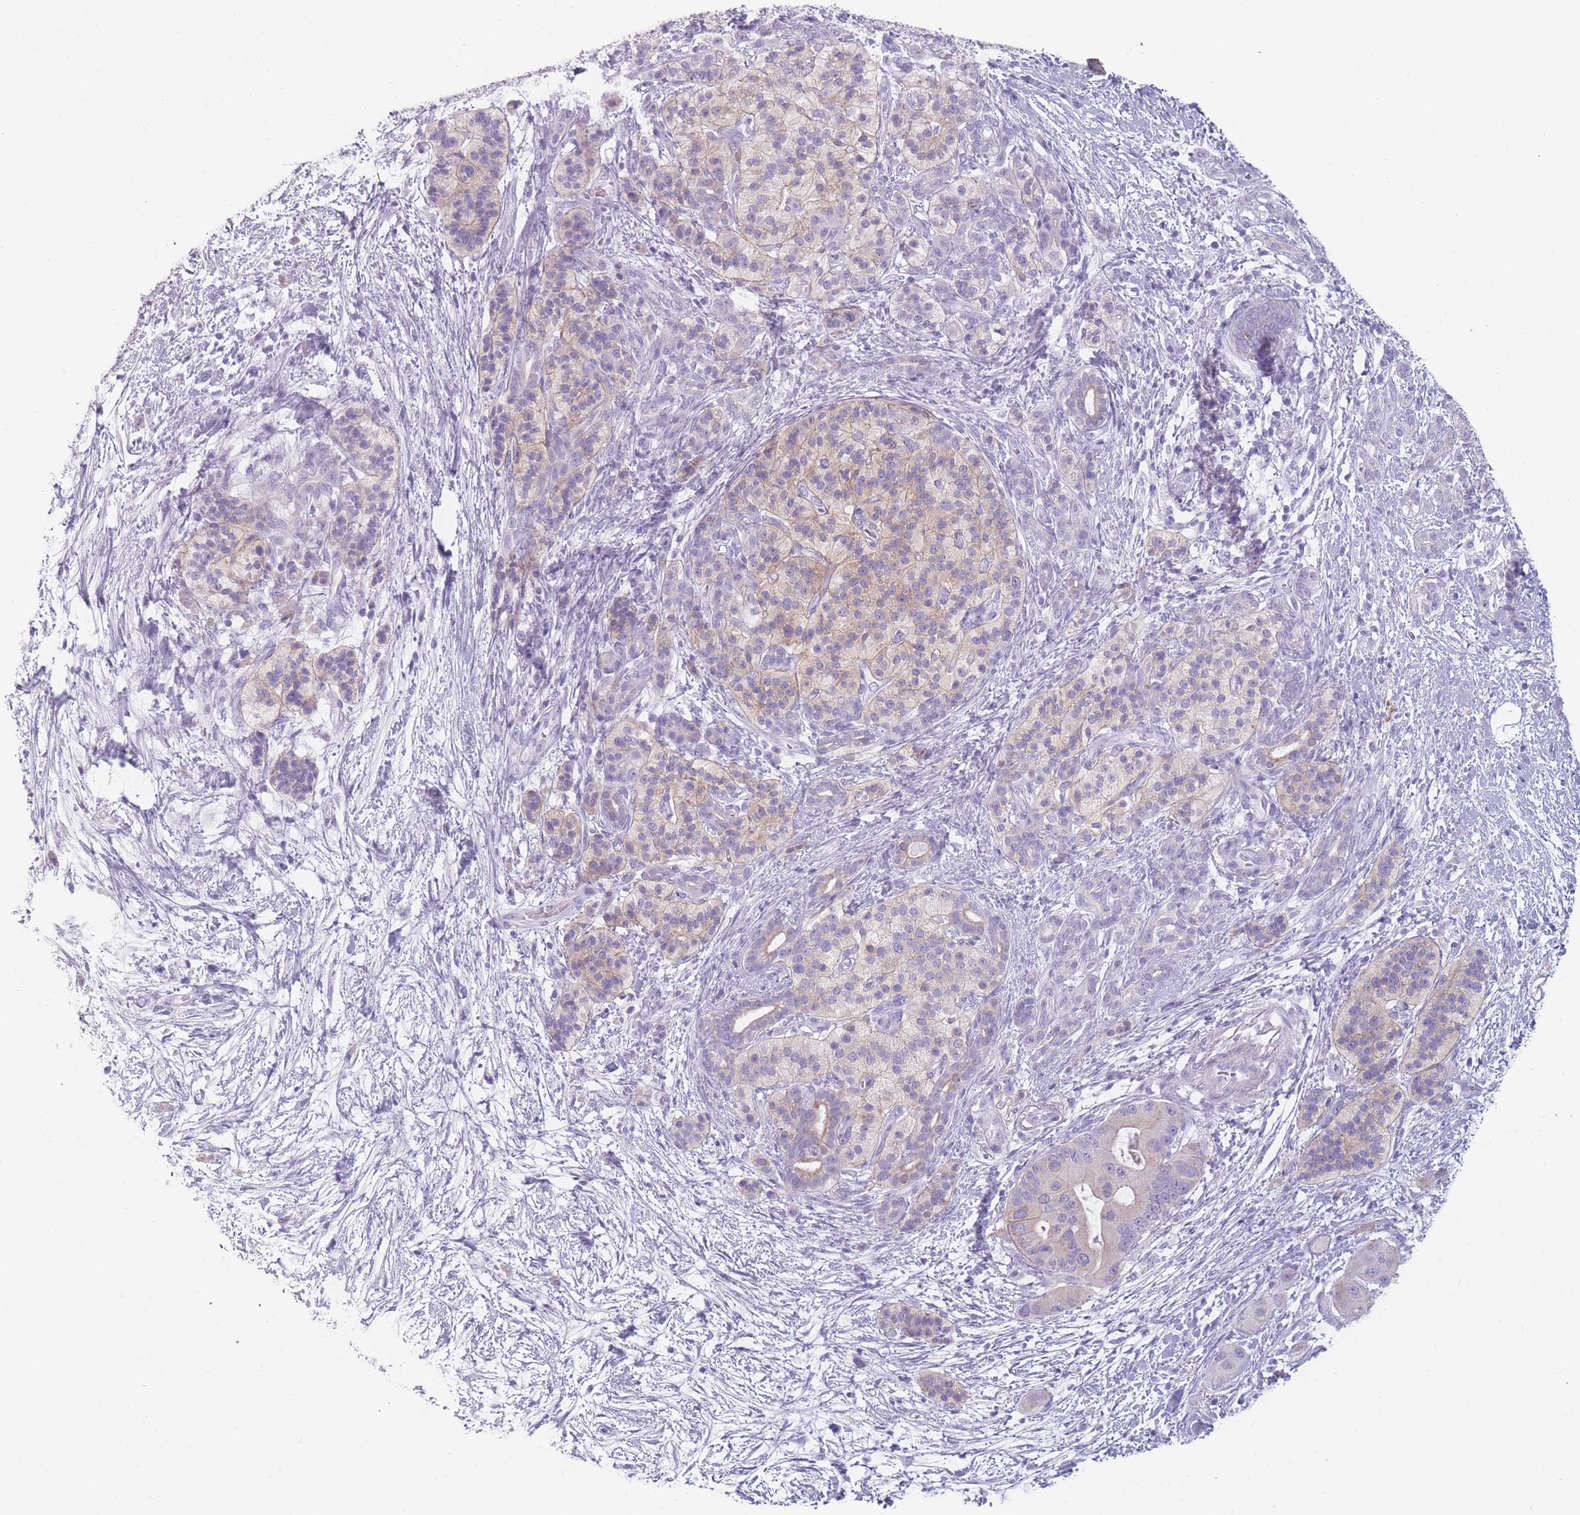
{"staining": {"intensity": "negative", "quantity": "none", "location": "none"}, "tissue": "pancreatic cancer", "cell_type": "Tumor cells", "image_type": "cancer", "snomed": [{"axis": "morphology", "description": "Adenocarcinoma, NOS"}, {"axis": "topography", "description": "Pancreas"}], "caption": "Histopathology image shows no protein expression in tumor cells of pancreatic cancer tissue.", "gene": "PPFIA3", "patient": {"sex": "male", "age": 57}}